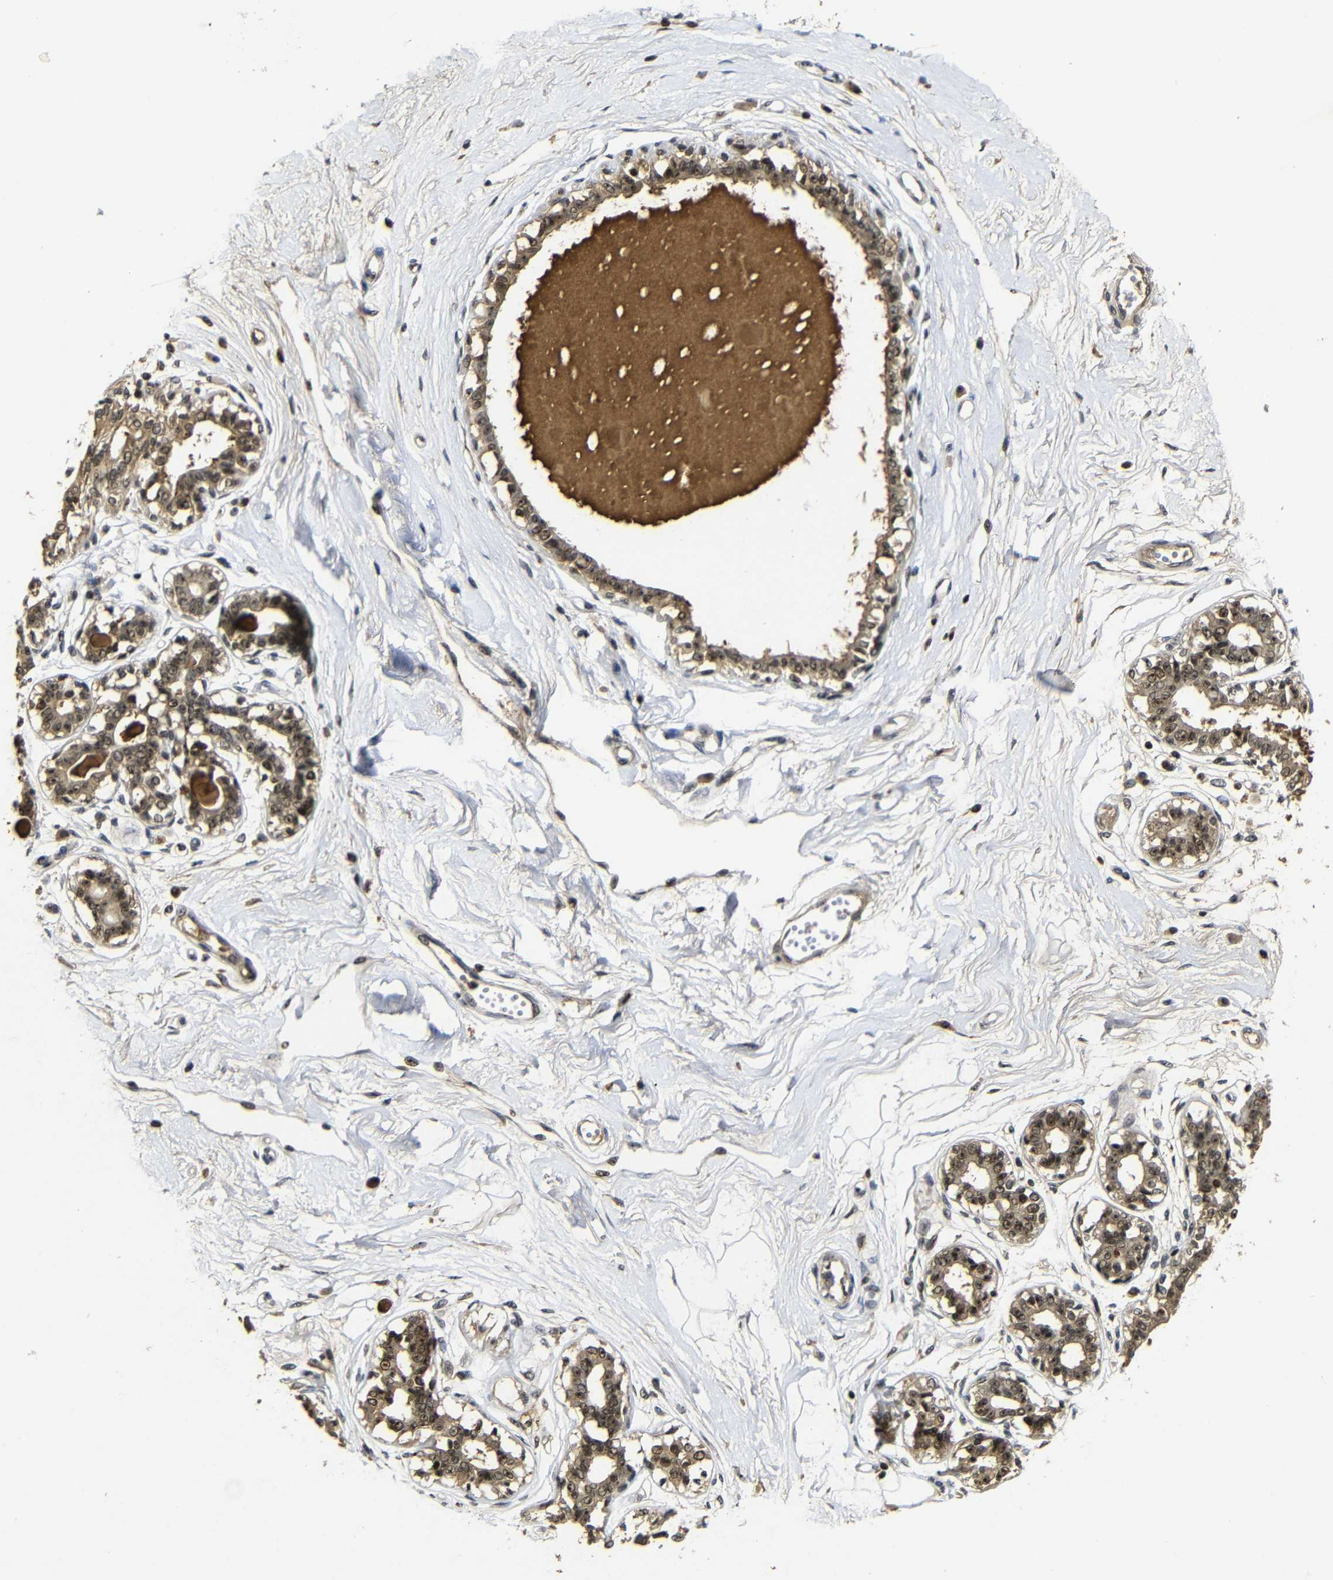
{"staining": {"intensity": "negative", "quantity": "none", "location": "none"}, "tissue": "breast", "cell_type": "Adipocytes", "image_type": "normal", "snomed": [{"axis": "morphology", "description": "Normal tissue, NOS"}, {"axis": "topography", "description": "Breast"}], "caption": "High magnification brightfield microscopy of benign breast stained with DAB (3,3'-diaminobenzidine) (brown) and counterstained with hematoxylin (blue): adipocytes show no significant expression. (DAB (3,3'-diaminobenzidine) immunohistochemistry, high magnification).", "gene": "MYC", "patient": {"sex": "female", "age": 45}}